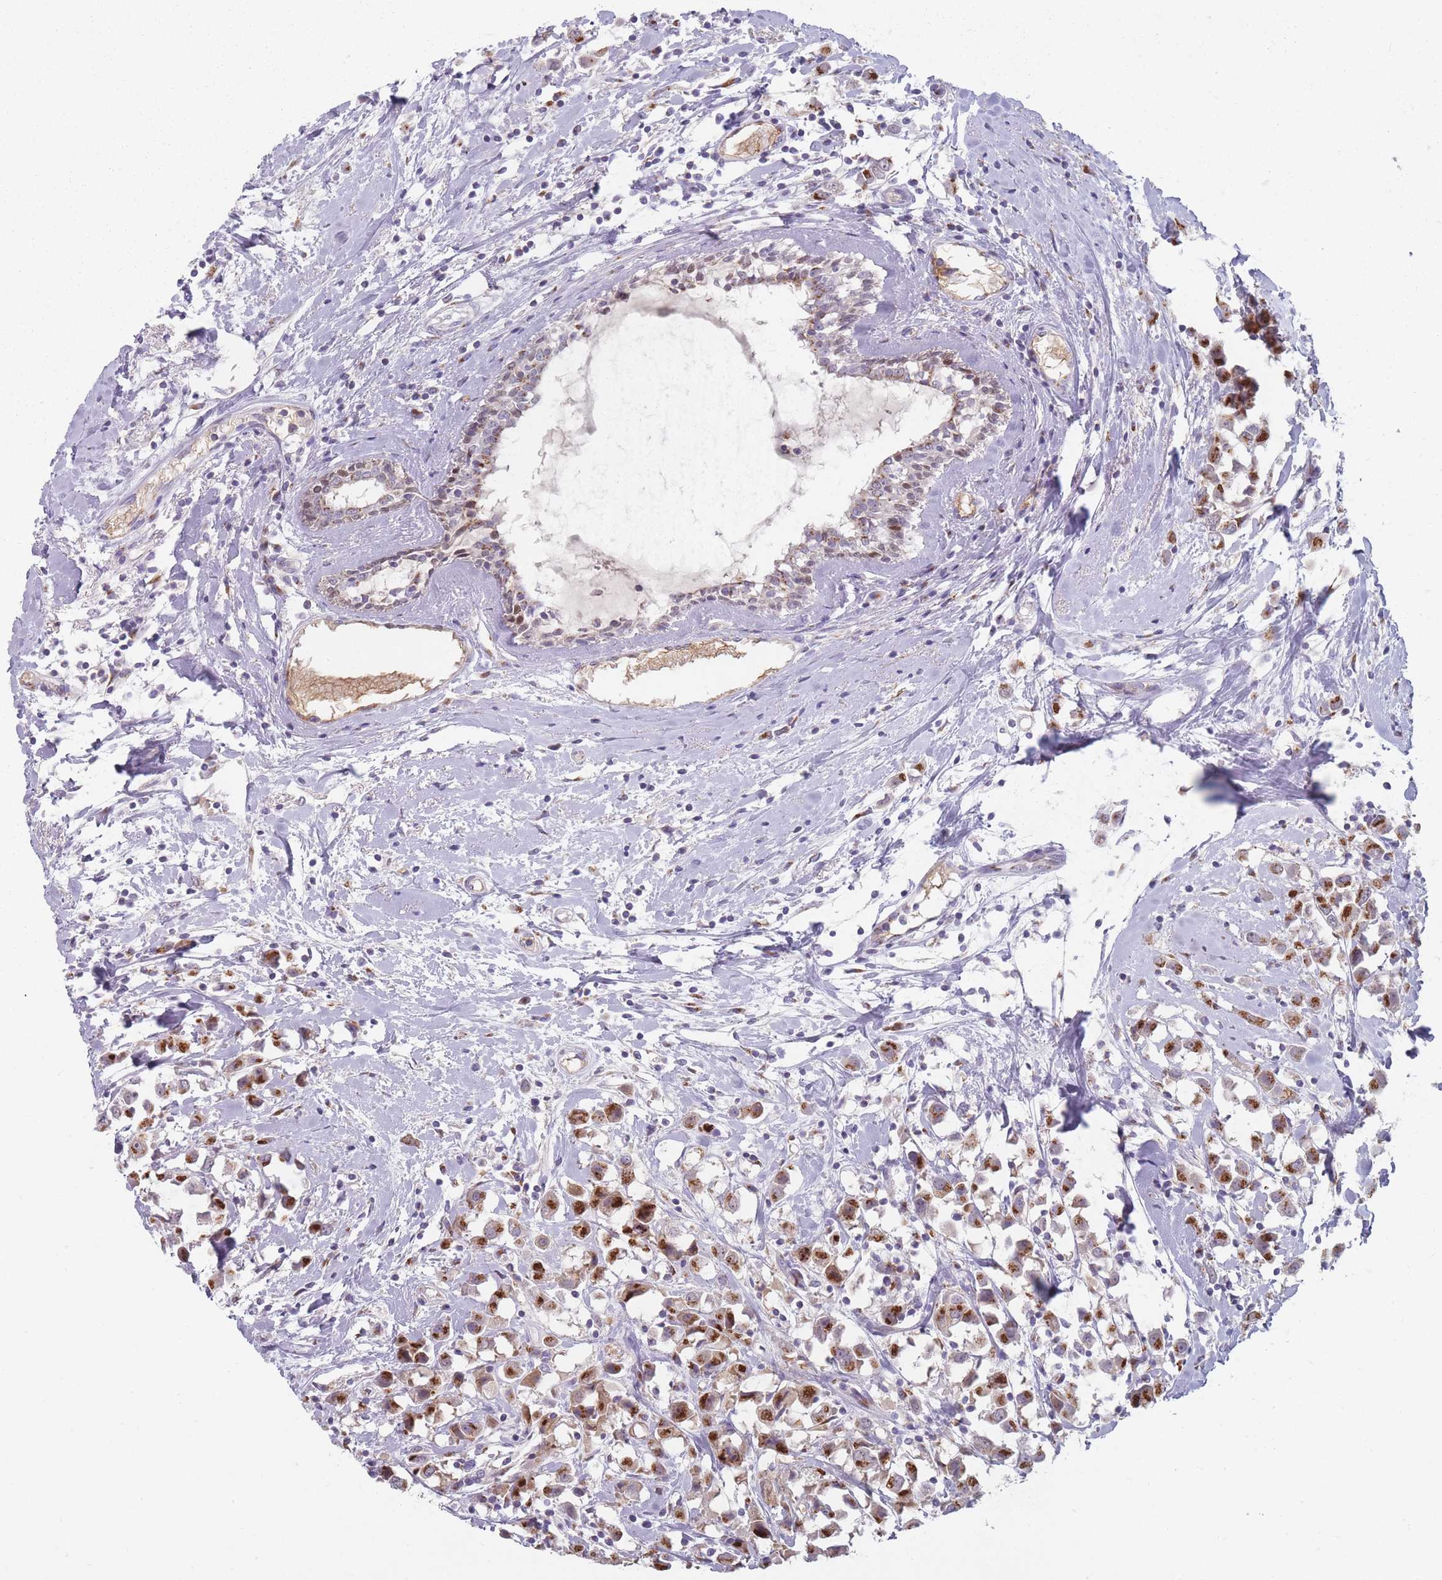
{"staining": {"intensity": "strong", "quantity": ">75%", "location": "cytoplasmic/membranous,nuclear"}, "tissue": "breast cancer", "cell_type": "Tumor cells", "image_type": "cancer", "snomed": [{"axis": "morphology", "description": "Duct carcinoma"}, {"axis": "topography", "description": "Breast"}], "caption": "This image reveals breast invasive ductal carcinoma stained with immunohistochemistry (IHC) to label a protein in brown. The cytoplasmic/membranous and nuclear of tumor cells show strong positivity for the protein. Nuclei are counter-stained blue.", "gene": "MAN1B1", "patient": {"sex": "female", "age": 61}}